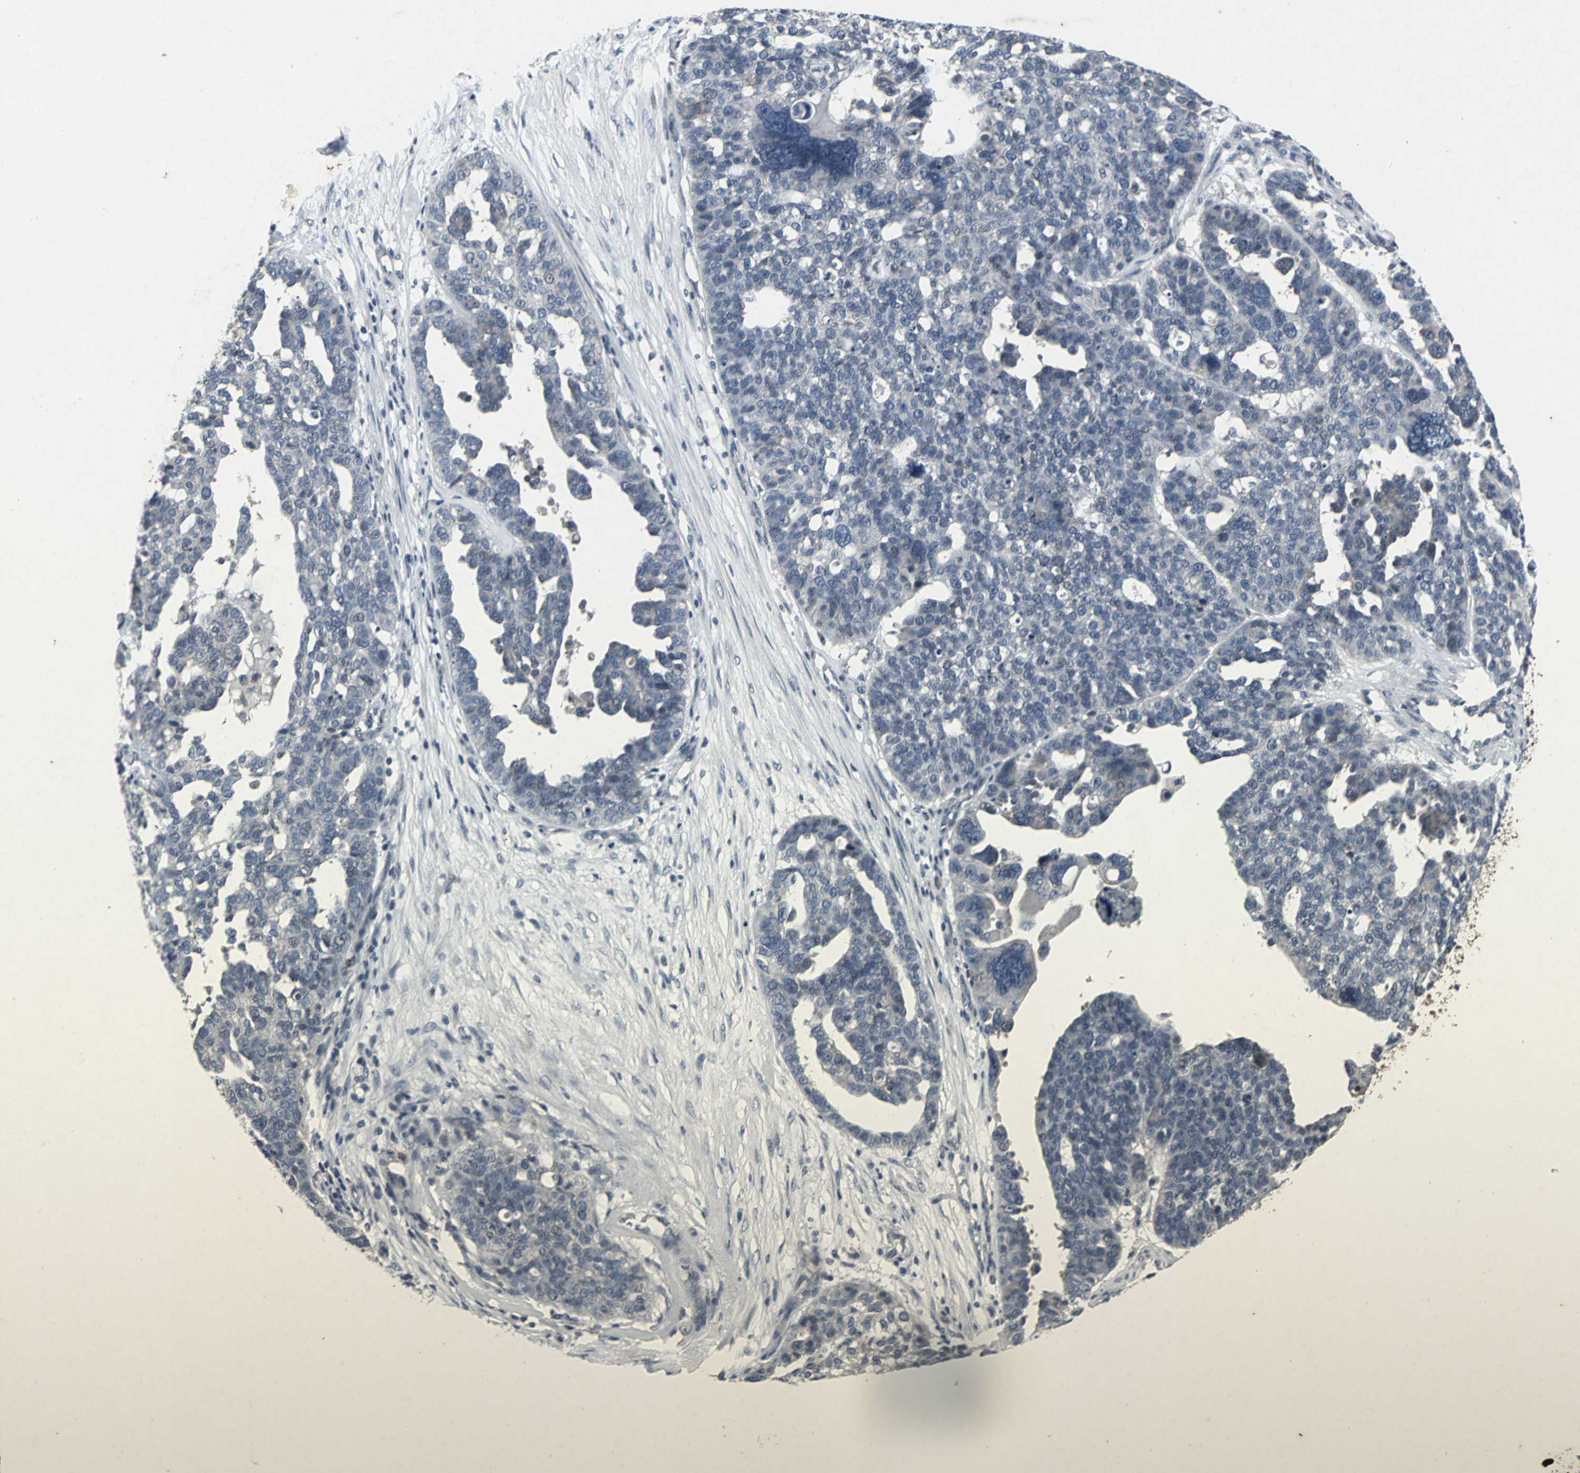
{"staining": {"intensity": "negative", "quantity": "none", "location": "none"}, "tissue": "ovarian cancer", "cell_type": "Tumor cells", "image_type": "cancer", "snomed": [{"axis": "morphology", "description": "Cystadenocarcinoma, serous, NOS"}, {"axis": "topography", "description": "Ovary"}], "caption": "The immunohistochemistry micrograph has no significant staining in tumor cells of ovarian serous cystadenocarcinoma tissue.", "gene": "BMP4", "patient": {"sex": "female", "age": 59}}